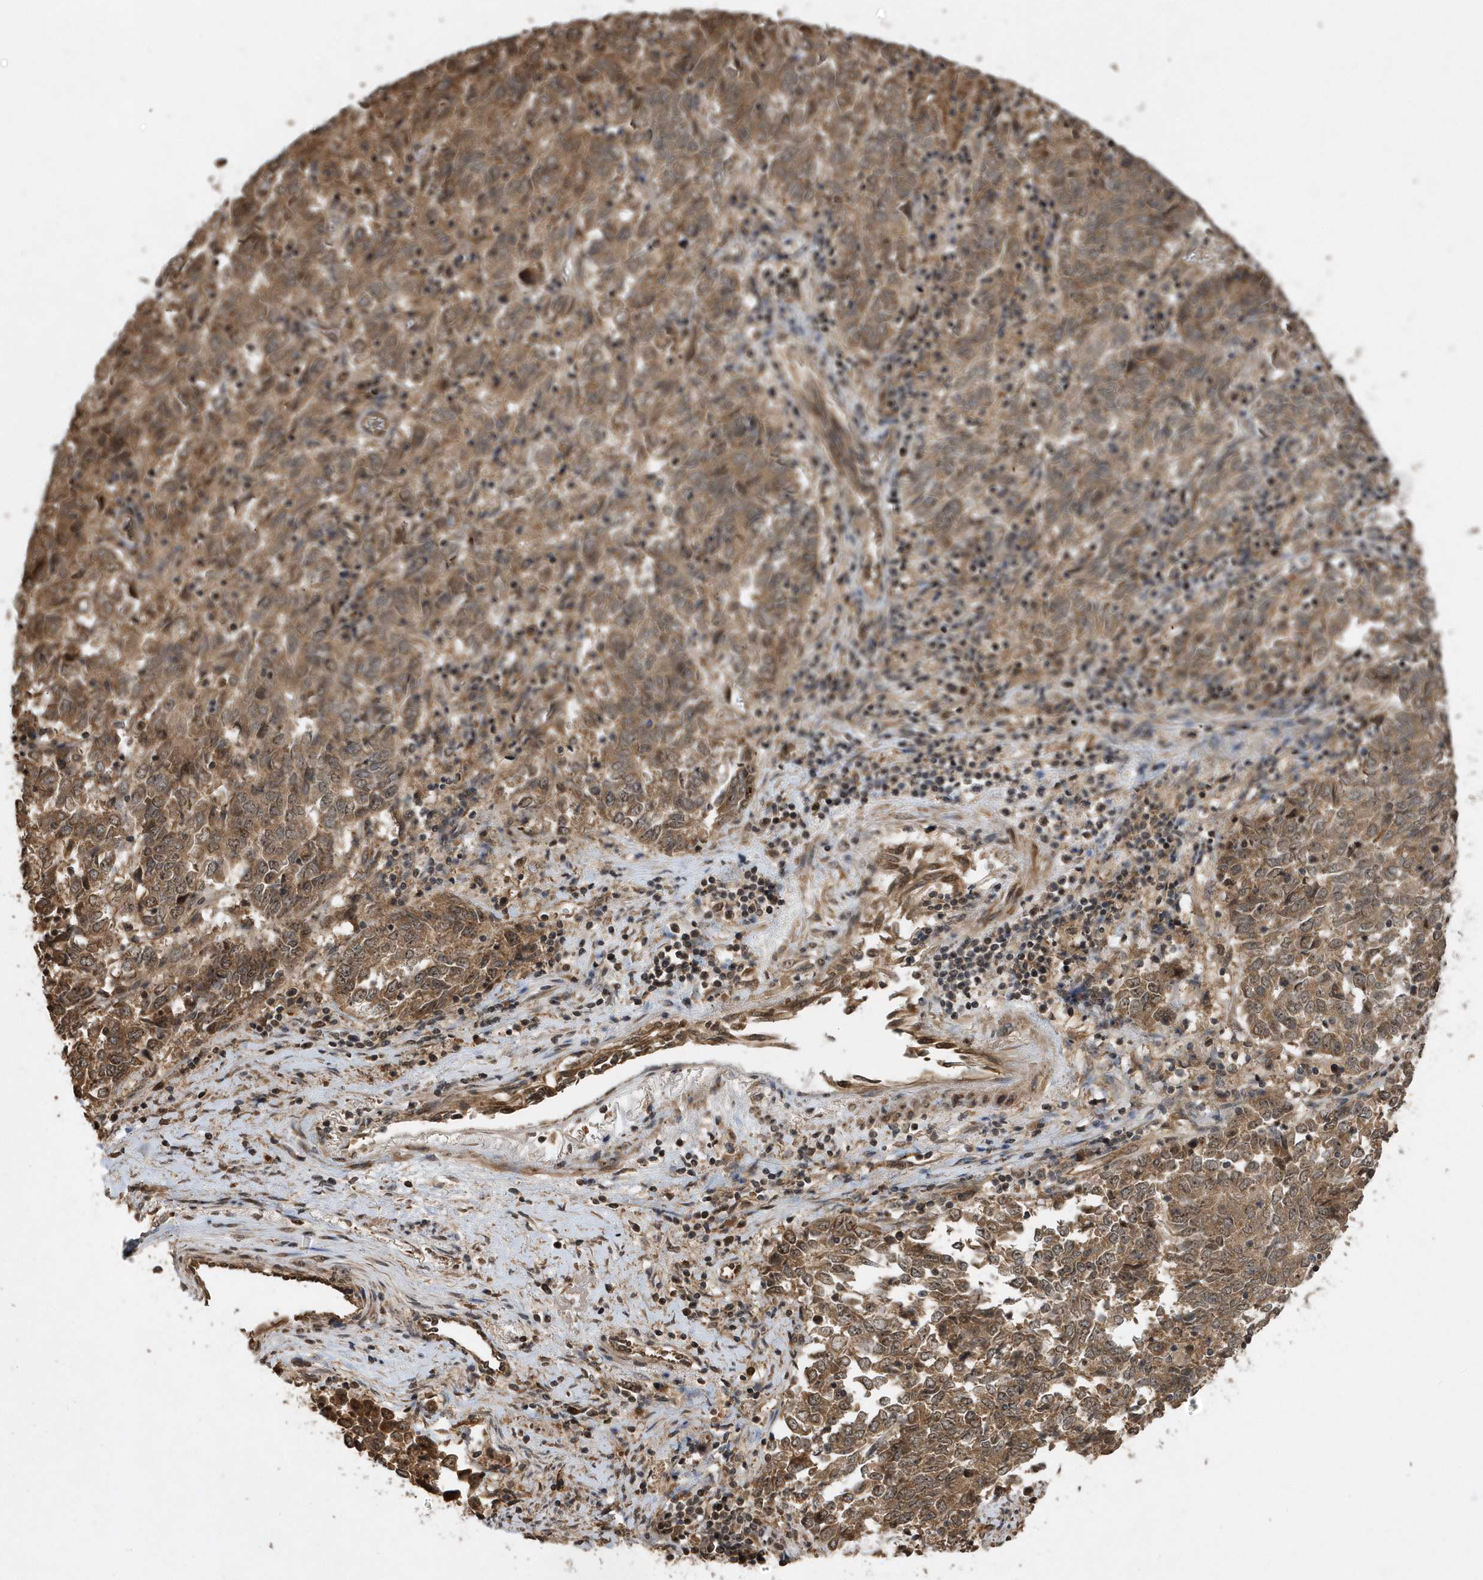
{"staining": {"intensity": "moderate", "quantity": ">75%", "location": "cytoplasmic/membranous"}, "tissue": "endometrial cancer", "cell_type": "Tumor cells", "image_type": "cancer", "snomed": [{"axis": "morphology", "description": "Adenocarcinoma, NOS"}, {"axis": "topography", "description": "Endometrium"}], "caption": "Adenocarcinoma (endometrial) was stained to show a protein in brown. There is medium levels of moderate cytoplasmic/membranous positivity in approximately >75% of tumor cells.", "gene": "WASHC5", "patient": {"sex": "female", "age": 80}}